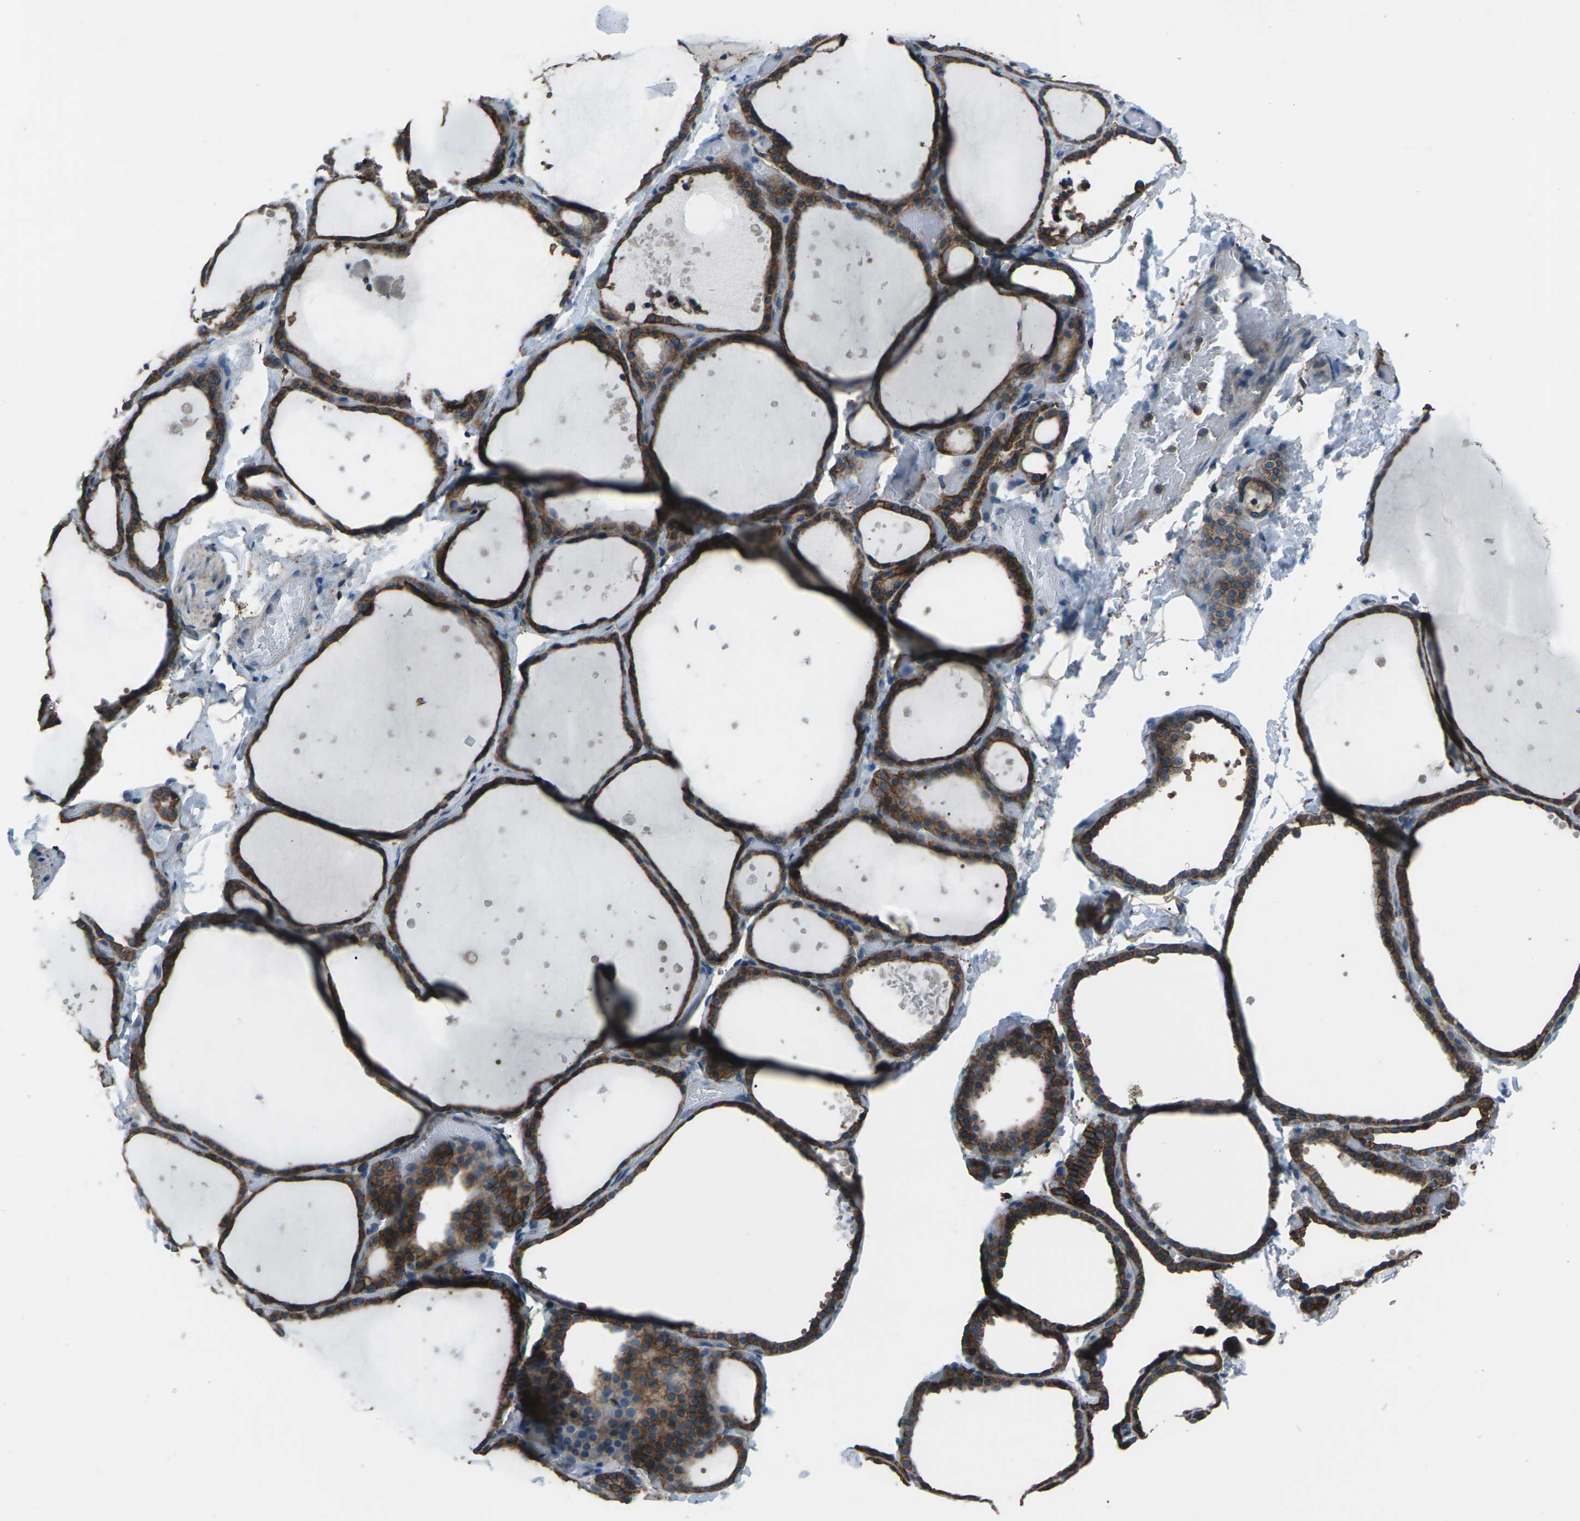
{"staining": {"intensity": "strong", "quantity": ">75%", "location": "cytoplasmic/membranous"}, "tissue": "thyroid gland", "cell_type": "Glandular cells", "image_type": "normal", "snomed": [{"axis": "morphology", "description": "Normal tissue, NOS"}, {"axis": "topography", "description": "Thyroid gland"}], "caption": "Immunohistochemical staining of normal thyroid gland demonstrates >75% levels of strong cytoplasmic/membranous protein expression in about >75% of glandular cells. (DAB IHC, brown staining for protein, blue staining for nuclei).", "gene": "CMTM4", "patient": {"sex": "female", "age": 44}}